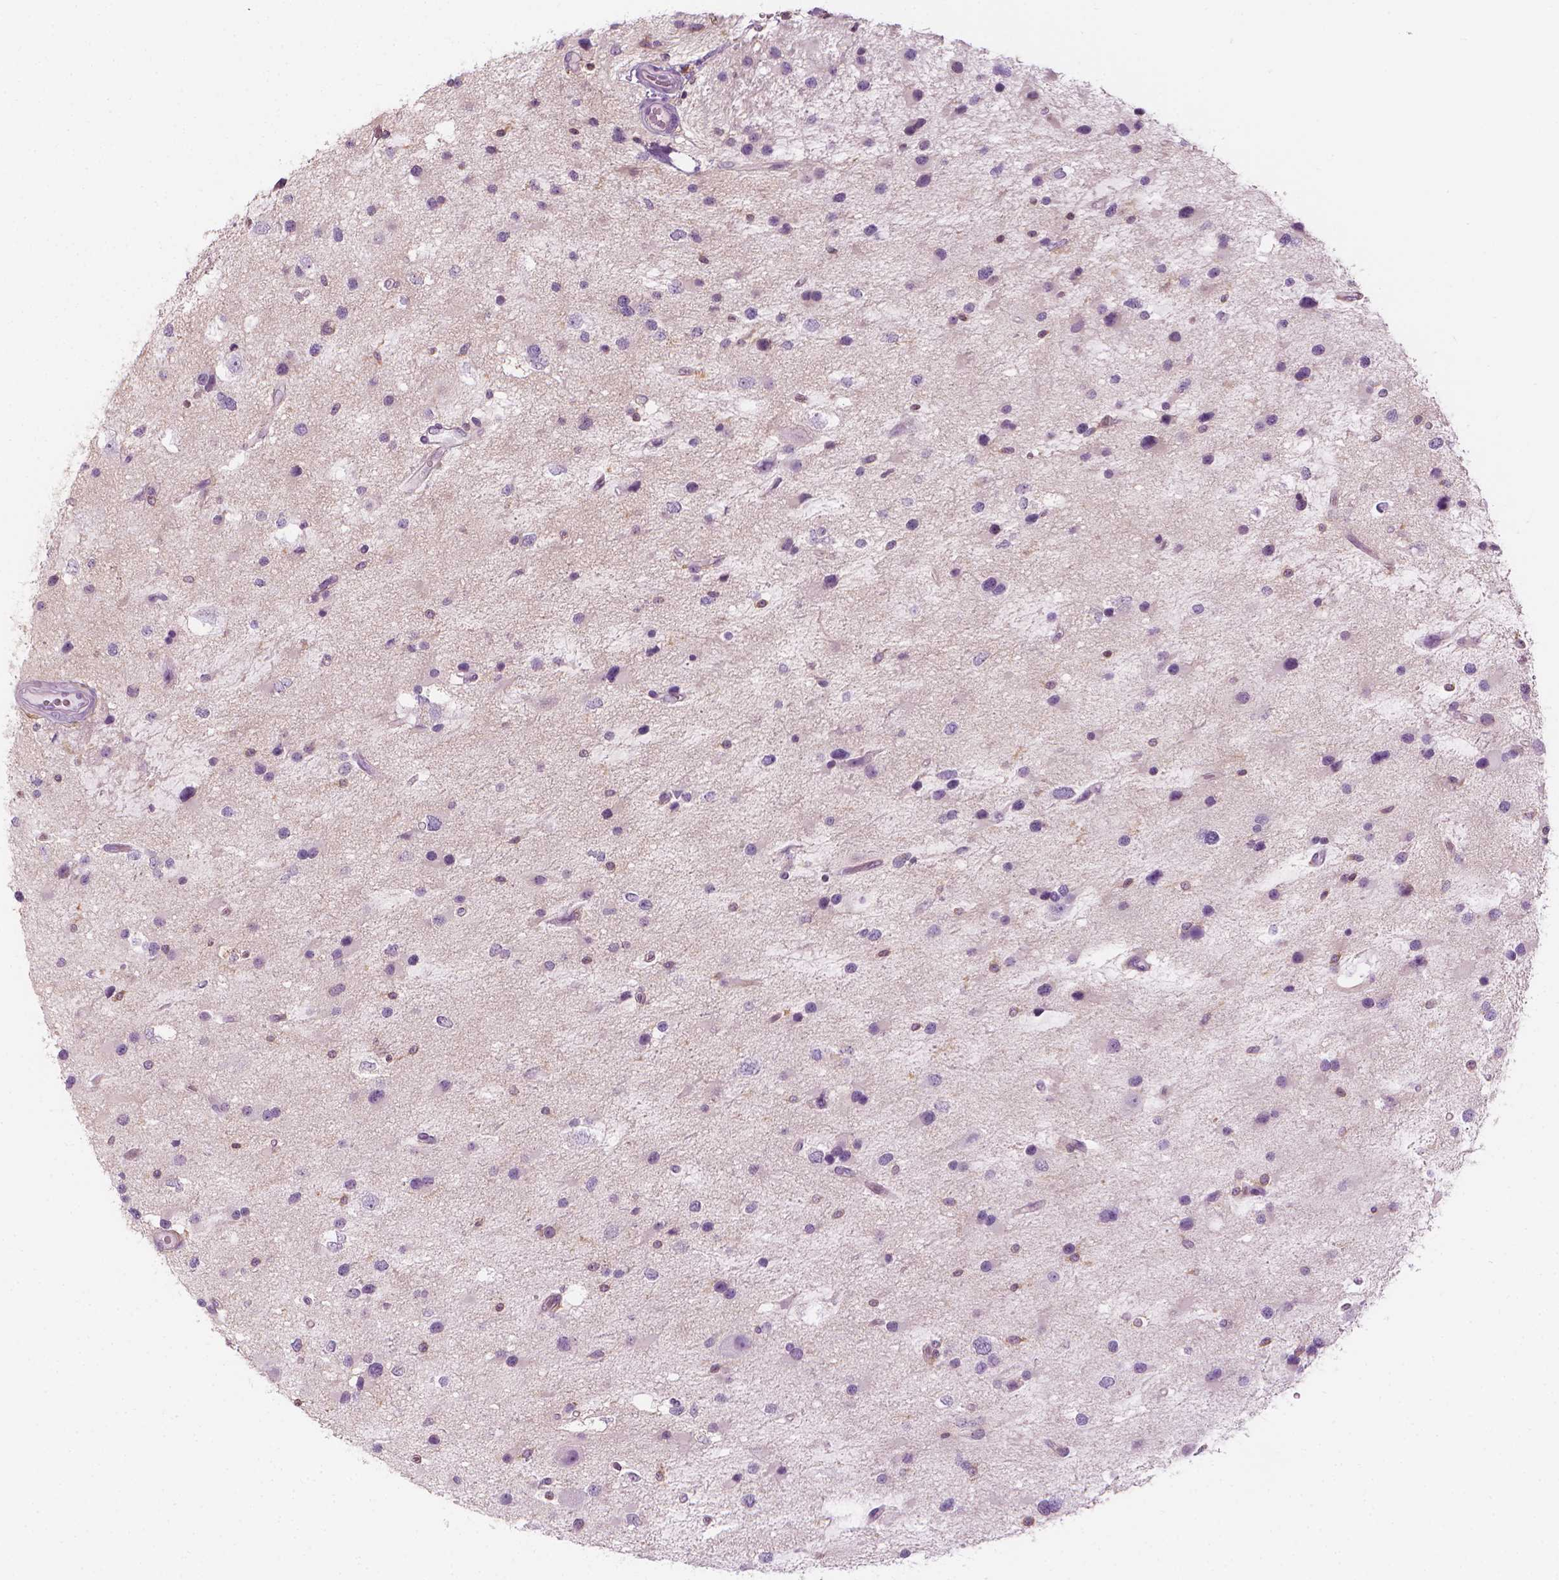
{"staining": {"intensity": "negative", "quantity": "none", "location": "none"}, "tissue": "glioma", "cell_type": "Tumor cells", "image_type": "cancer", "snomed": [{"axis": "morphology", "description": "Glioma, malignant, Low grade"}, {"axis": "topography", "description": "Brain"}], "caption": "Histopathology image shows no protein expression in tumor cells of low-grade glioma (malignant) tissue. (DAB (3,3'-diaminobenzidine) immunohistochemistry visualized using brightfield microscopy, high magnification).", "gene": "SHMT1", "patient": {"sex": "female", "age": 32}}